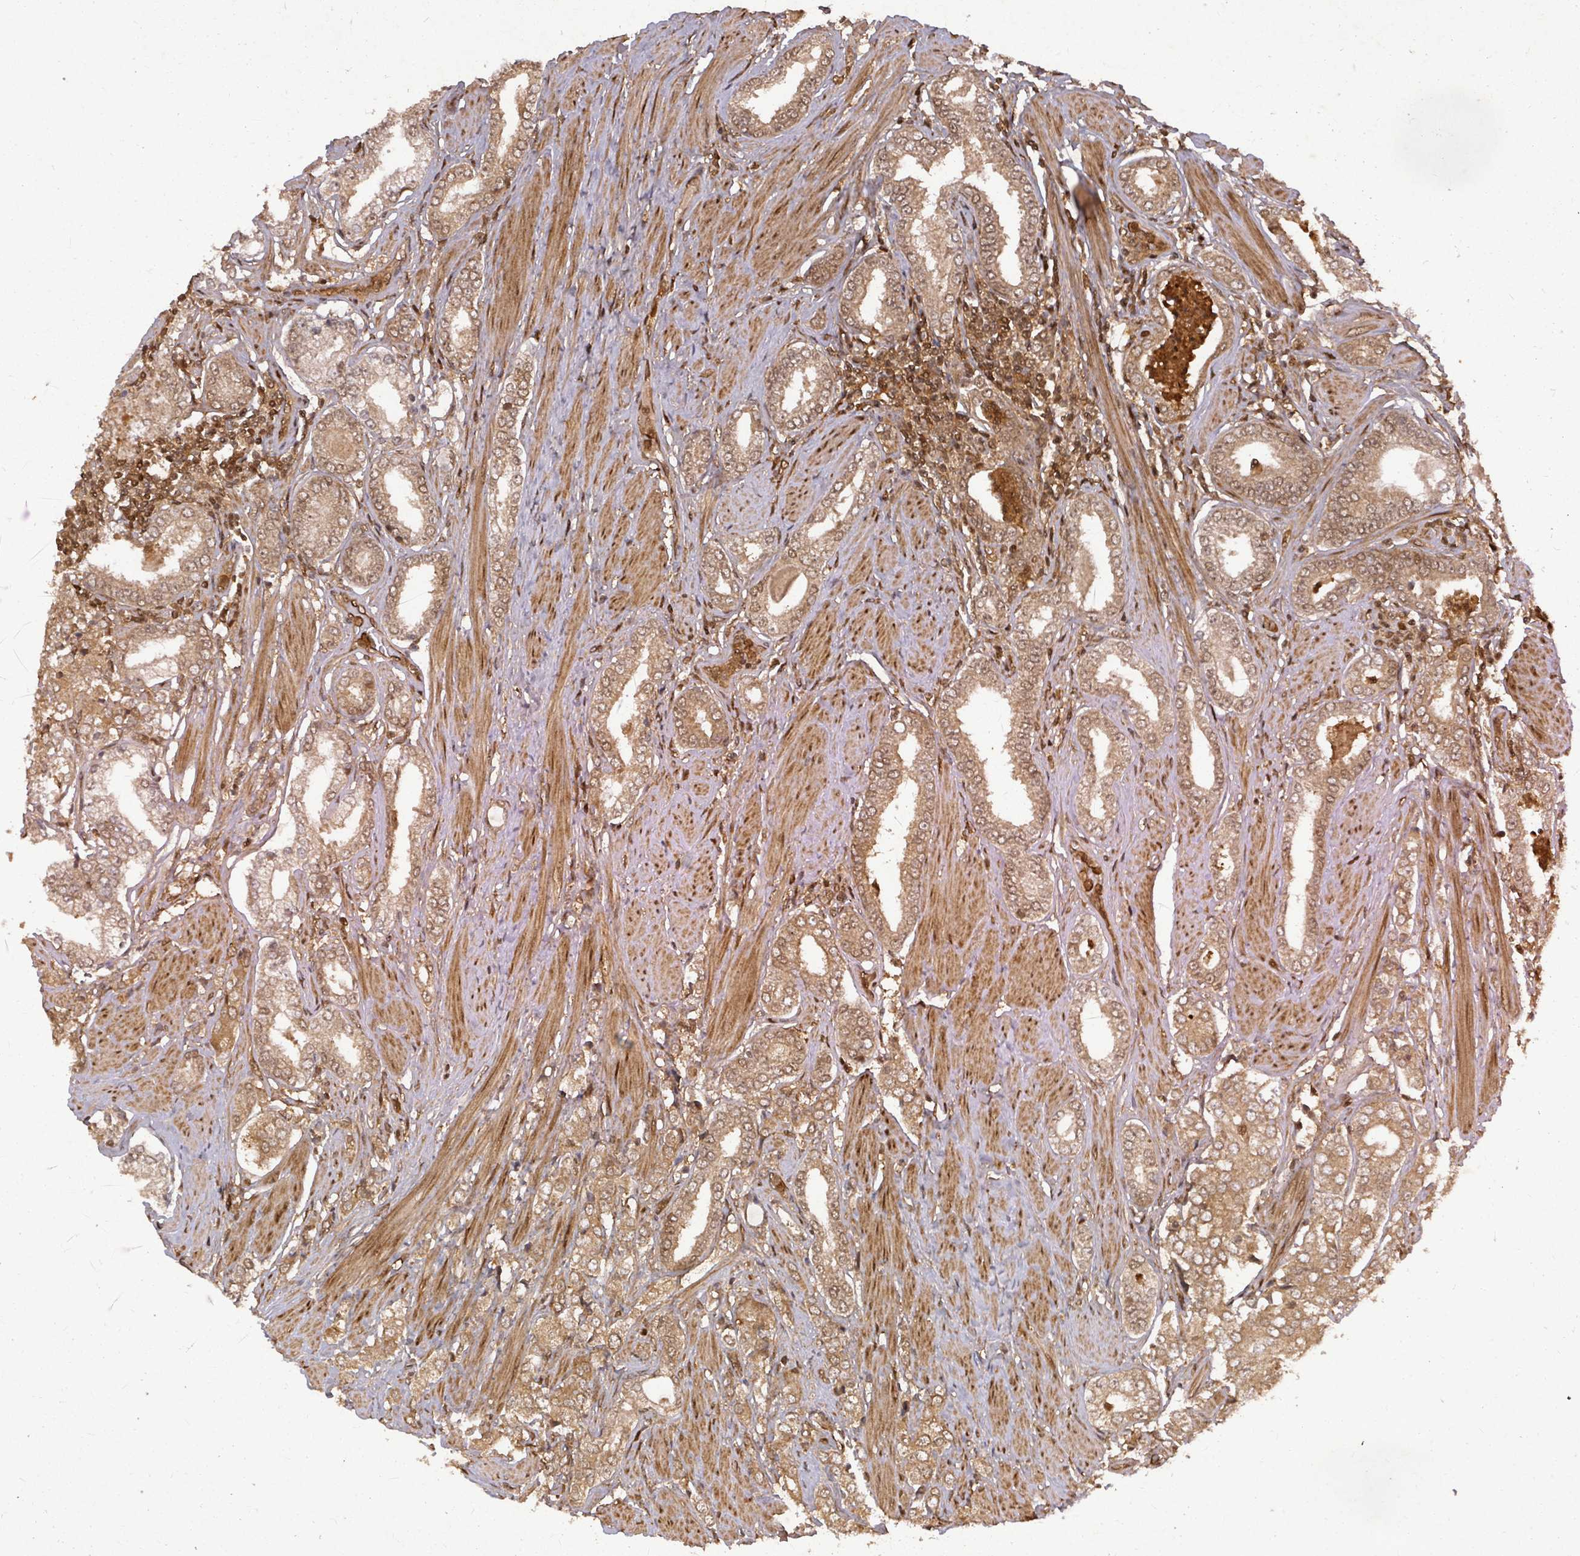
{"staining": {"intensity": "moderate", "quantity": ">75%", "location": "cytoplasmic/membranous,nuclear"}, "tissue": "prostate cancer", "cell_type": "Tumor cells", "image_type": "cancer", "snomed": [{"axis": "morphology", "description": "Adenocarcinoma, High grade"}, {"axis": "topography", "description": "Prostate"}], "caption": "Protein expression by immunohistochemistry exhibits moderate cytoplasmic/membranous and nuclear expression in approximately >75% of tumor cells in prostate cancer.", "gene": "KDM4E", "patient": {"sex": "male", "age": 71}}